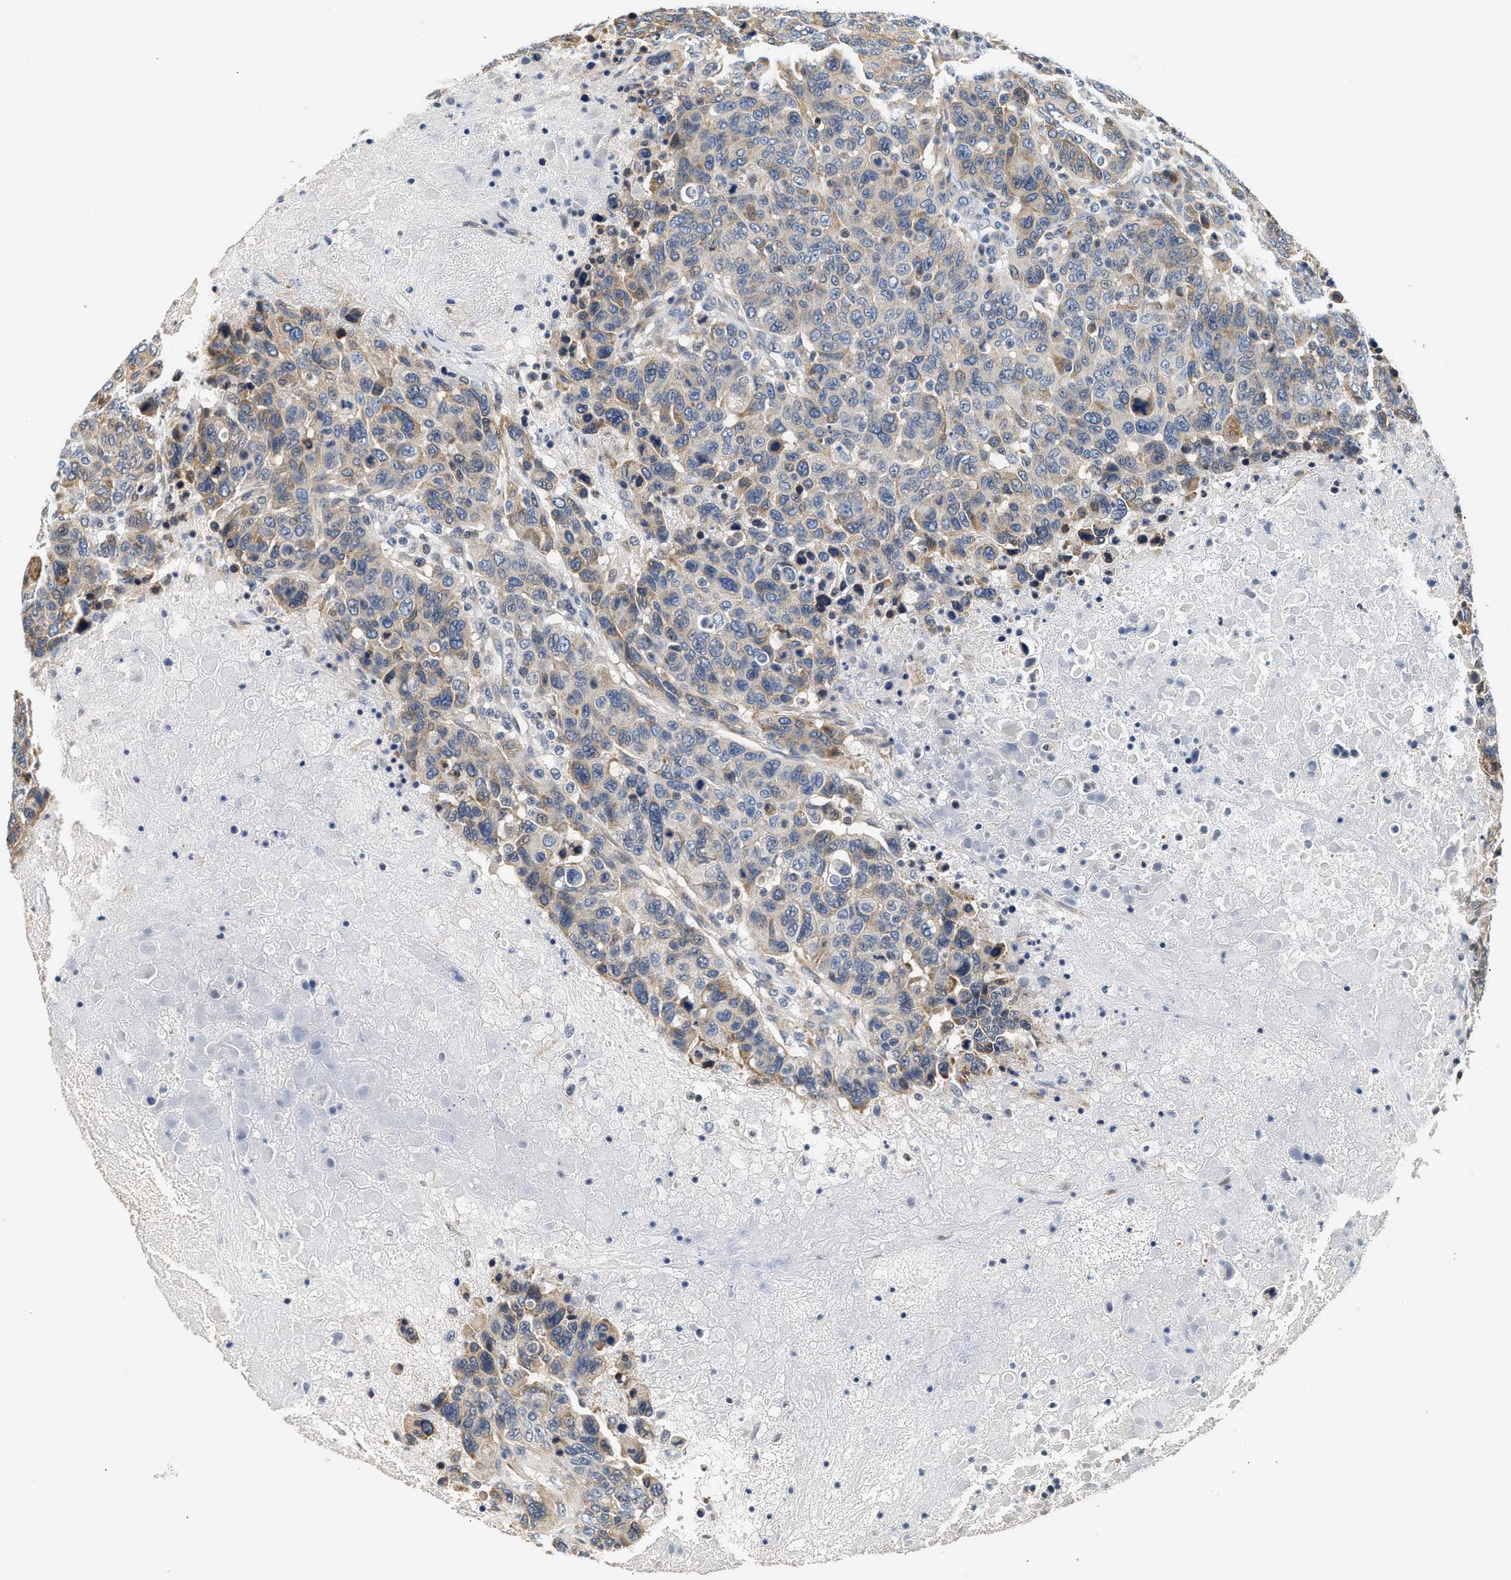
{"staining": {"intensity": "weak", "quantity": "25%-75%", "location": "cytoplasmic/membranous"}, "tissue": "breast cancer", "cell_type": "Tumor cells", "image_type": "cancer", "snomed": [{"axis": "morphology", "description": "Duct carcinoma"}, {"axis": "topography", "description": "Breast"}], "caption": "Tumor cells show weak cytoplasmic/membranous staining in about 25%-75% of cells in breast cancer. Immunohistochemistry (ihc) stains the protein in brown and the nuclei are stained blue.", "gene": "TNIP2", "patient": {"sex": "female", "age": 37}}